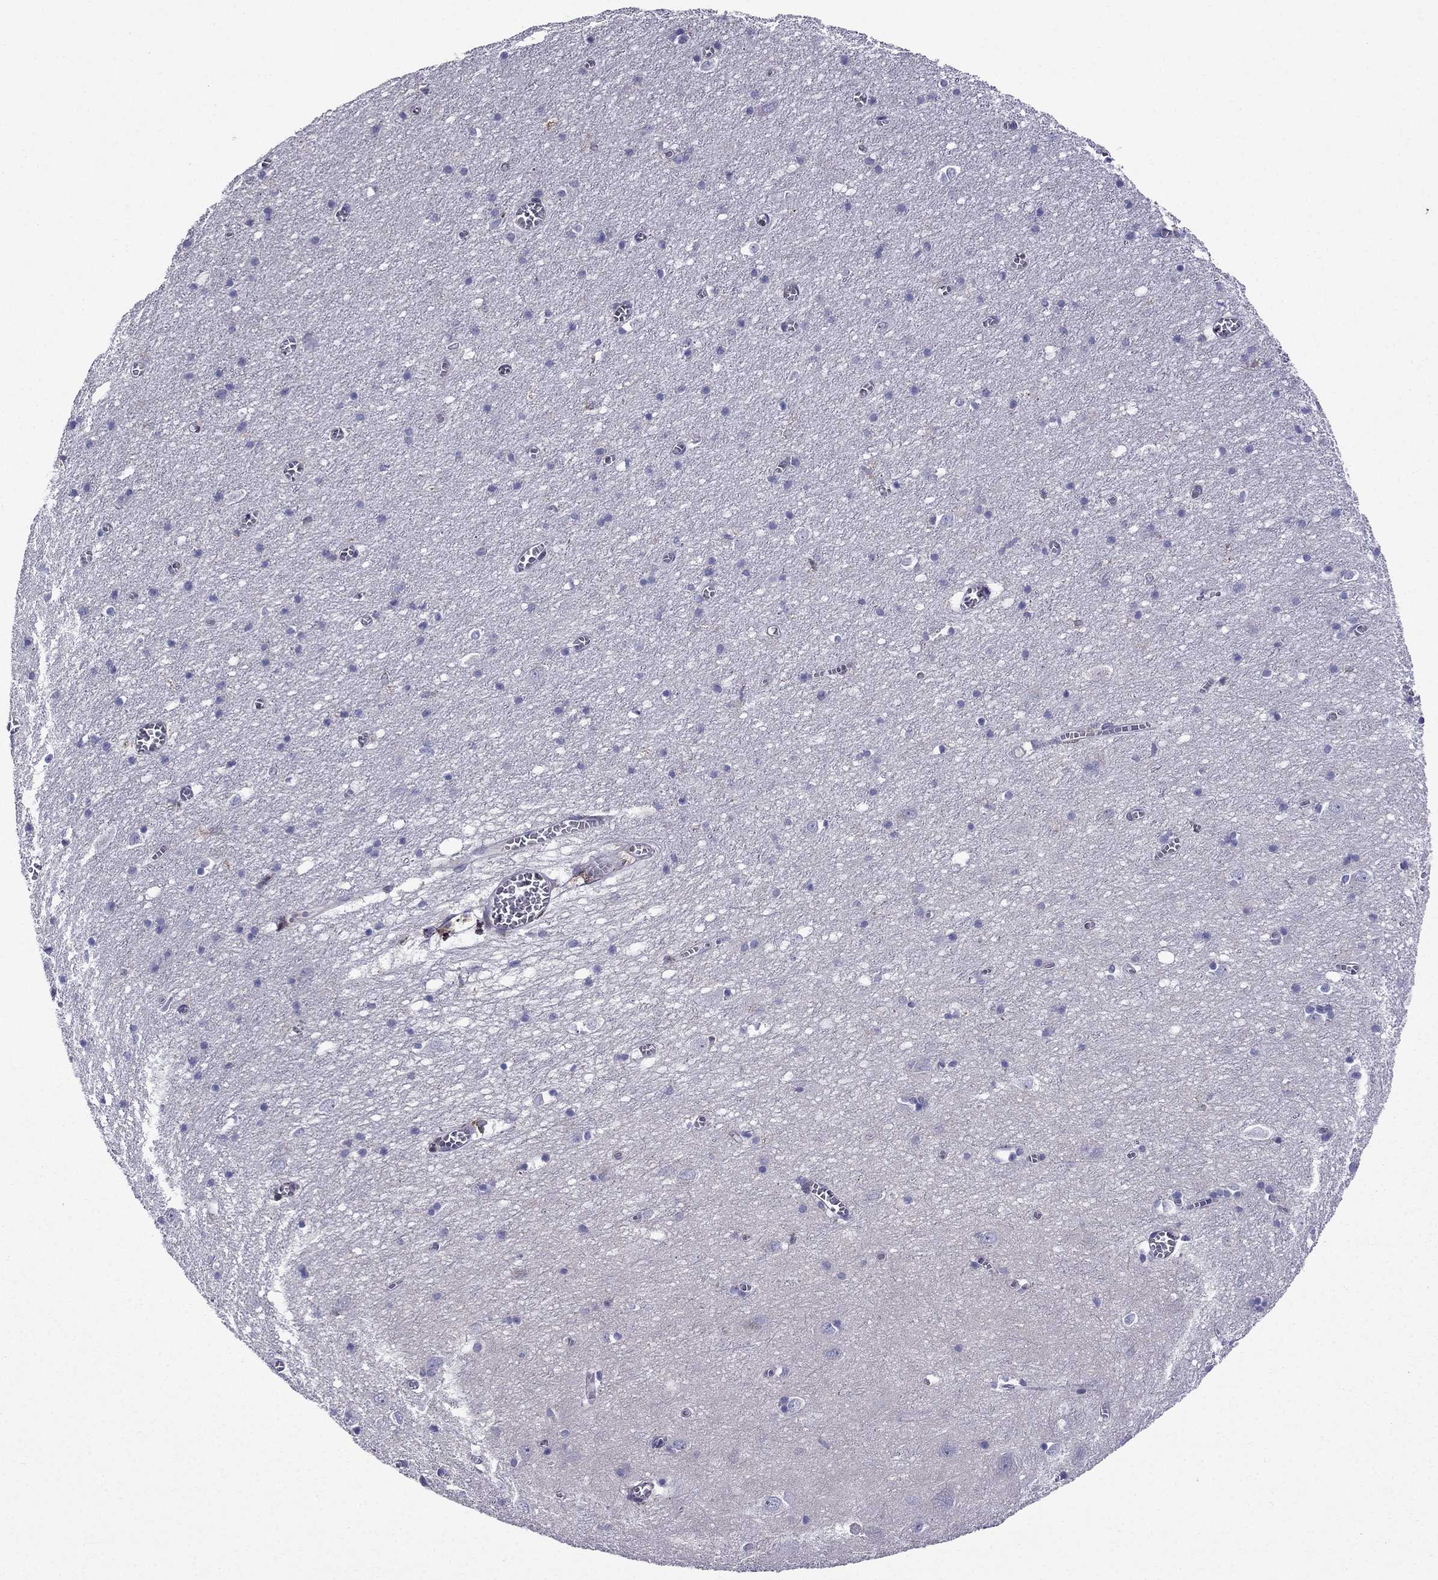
{"staining": {"intensity": "negative", "quantity": "none", "location": "none"}, "tissue": "cerebral cortex", "cell_type": "Endothelial cells", "image_type": "normal", "snomed": [{"axis": "morphology", "description": "Normal tissue, NOS"}, {"axis": "topography", "description": "Cerebral cortex"}], "caption": "Image shows no protein staining in endothelial cells of benign cerebral cortex. (DAB (3,3'-diaminobenzidine) immunohistochemistry (IHC) visualized using brightfield microscopy, high magnification).", "gene": "GNAL", "patient": {"sex": "male", "age": 70}}